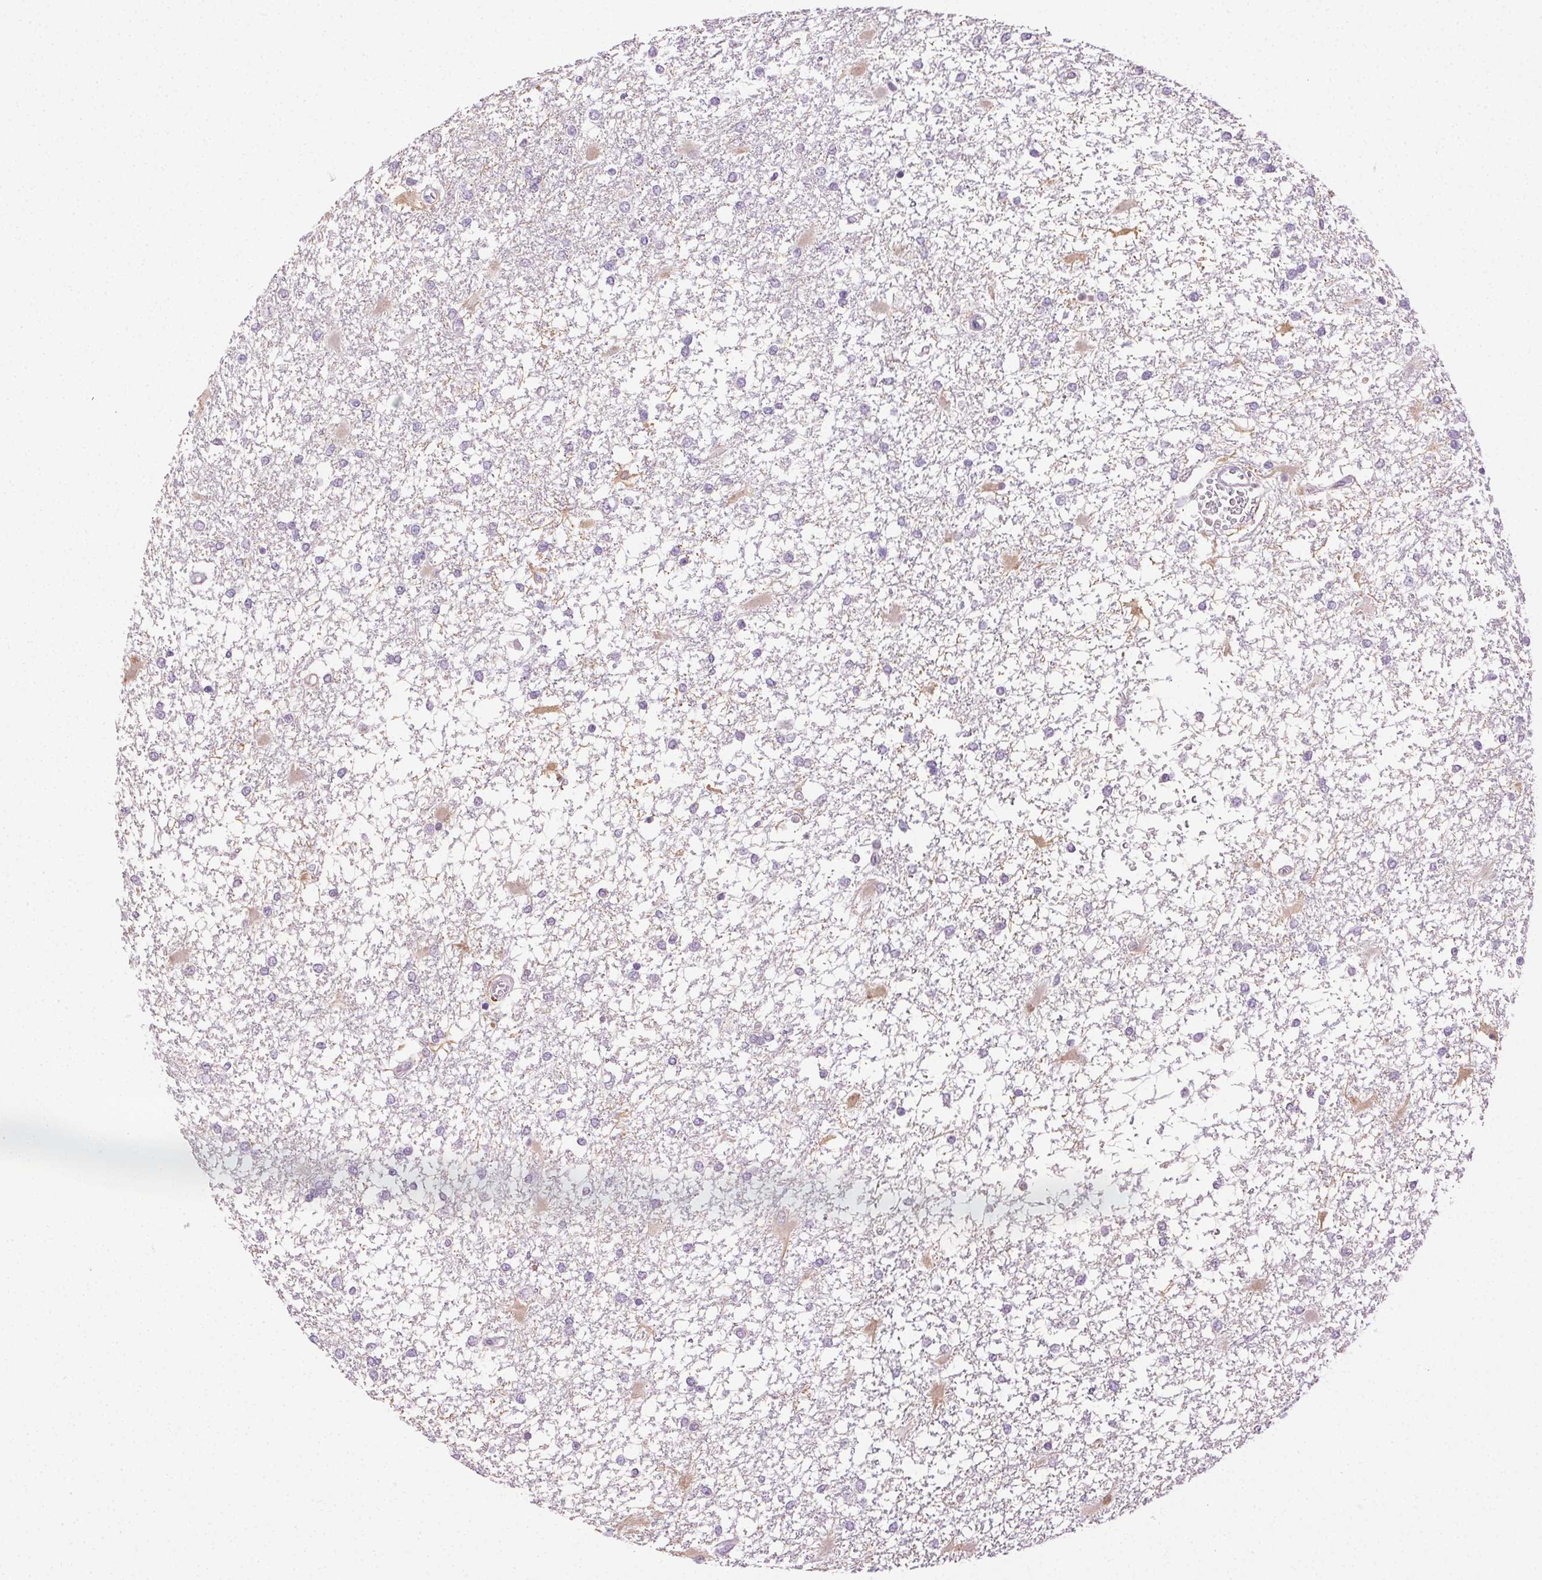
{"staining": {"intensity": "negative", "quantity": "none", "location": "none"}, "tissue": "glioma", "cell_type": "Tumor cells", "image_type": "cancer", "snomed": [{"axis": "morphology", "description": "Glioma, malignant, High grade"}, {"axis": "topography", "description": "Cerebral cortex"}], "caption": "Tumor cells are negative for brown protein staining in high-grade glioma (malignant).", "gene": "BPIFB2", "patient": {"sex": "male", "age": 79}}